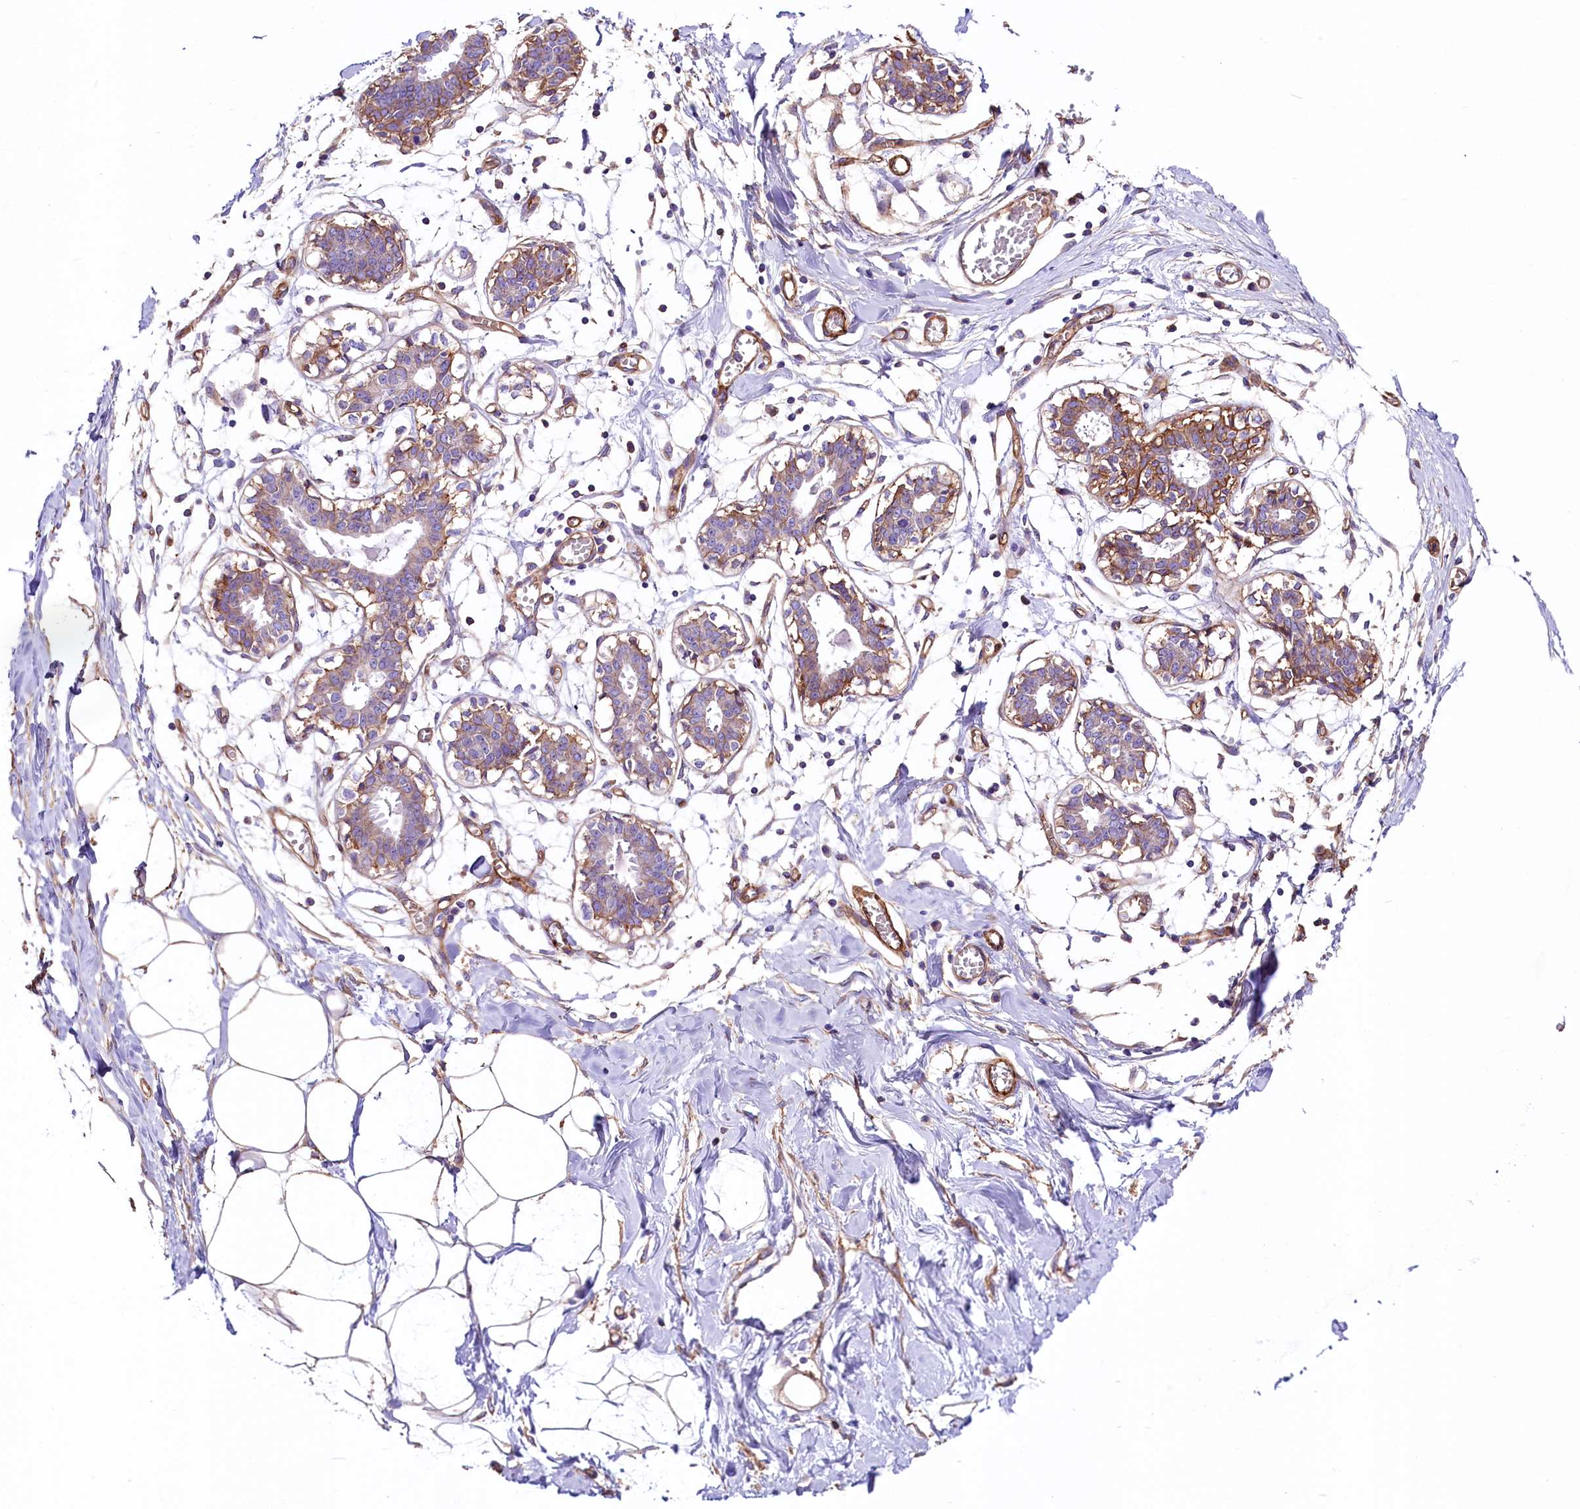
{"staining": {"intensity": "negative", "quantity": "none", "location": "none"}, "tissue": "breast", "cell_type": "Adipocytes", "image_type": "normal", "snomed": [{"axis": "morphology", "description": "Normal tissue, NOS"}, {"axis": "topography", "description": "Breast"}], "caption": "This is an IHC histopathology image of unremarkable human breast. There is no positivity in adipocytes.", "gene": "ATP2B4", "patient": {"sex": "female", "age": 27}}